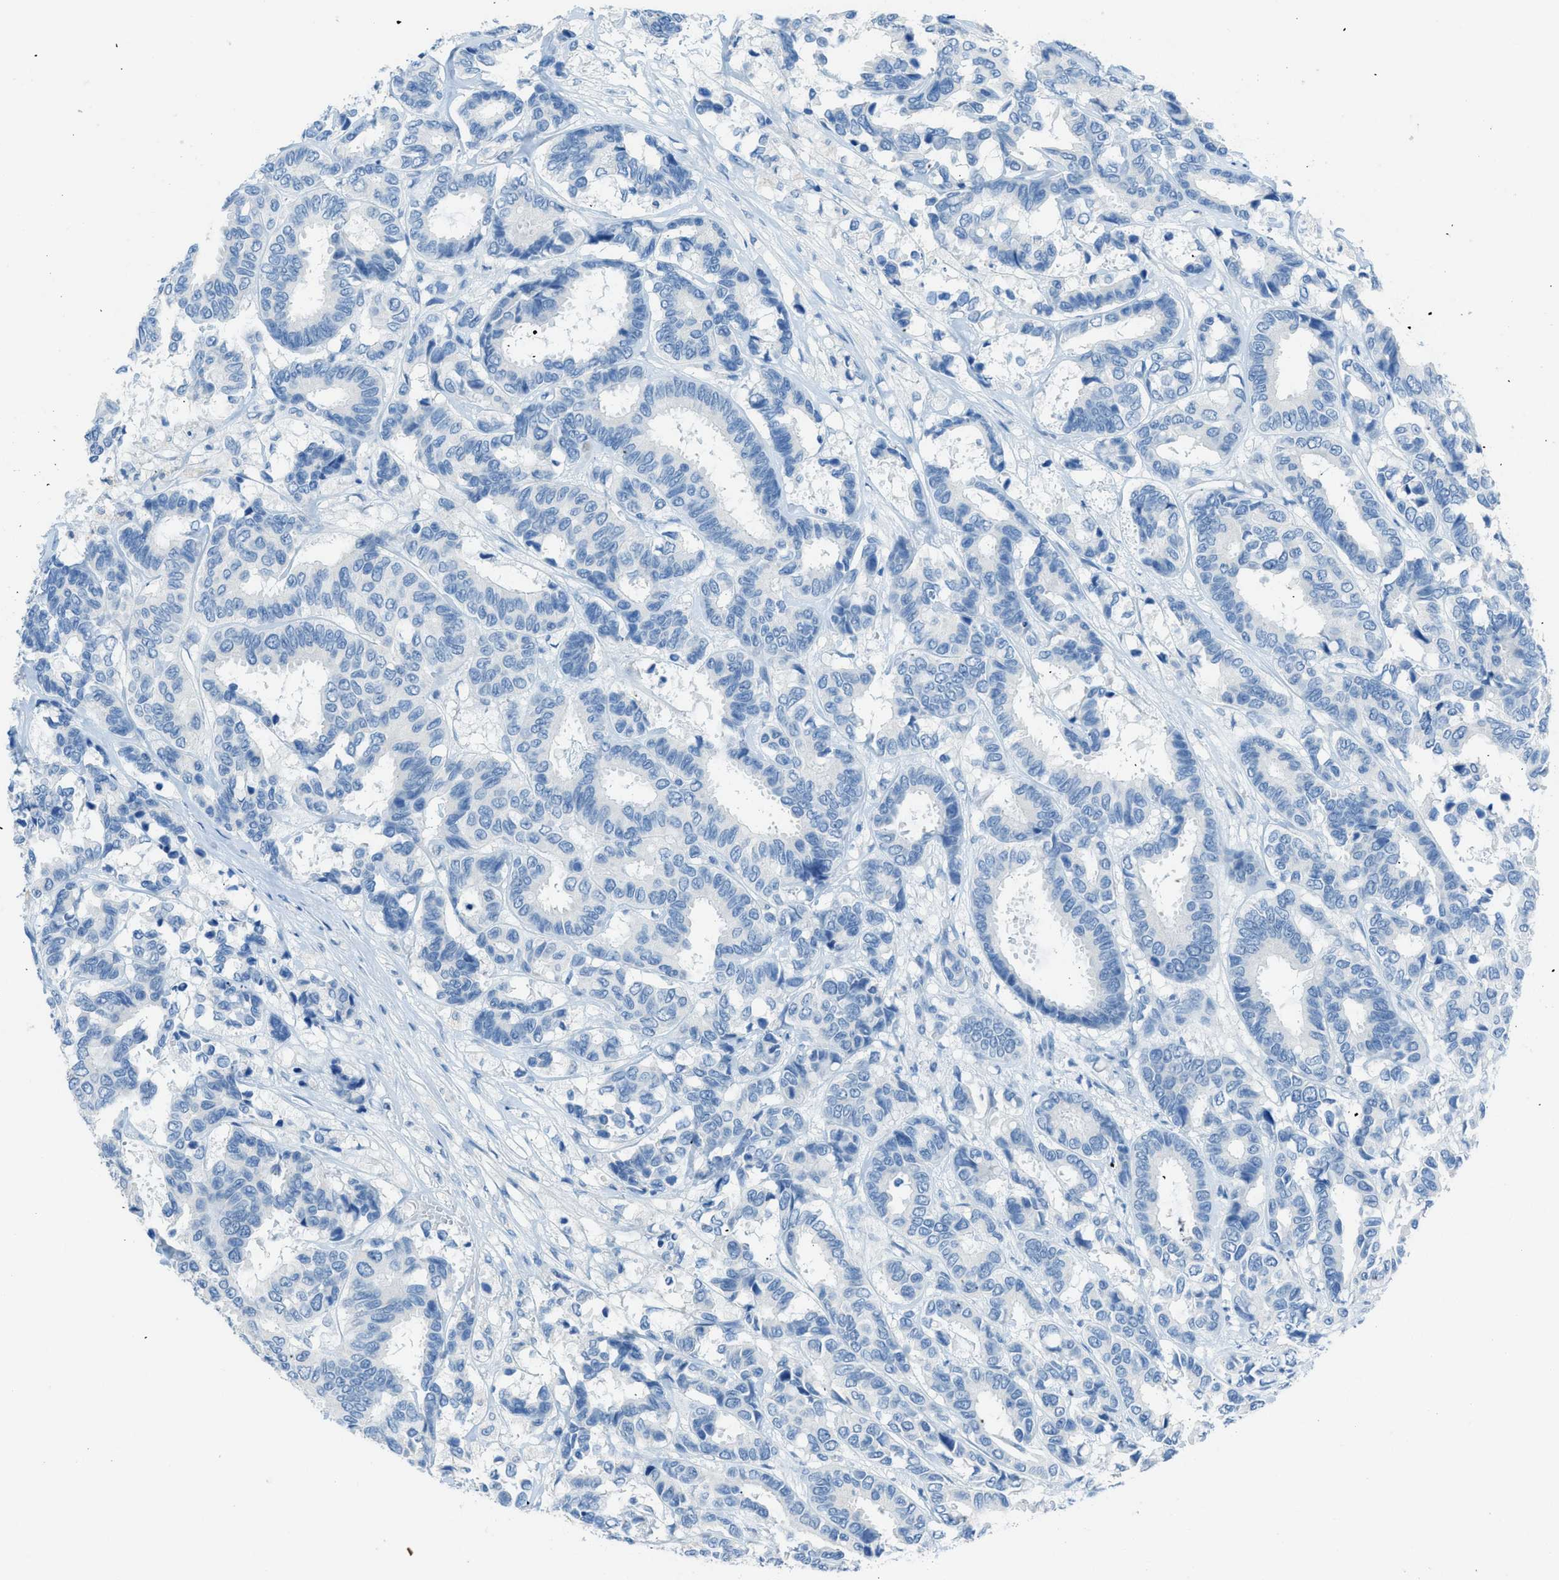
{"staining": {"intensity": "negative", "quantity": "none", "location": "none"}, "tissue": "breast cancer", "cell_type": "Tumor cells", "image_type": "cancer", "snomed": [{"axis": "morphology", "description": "Duct carcinoma"}, {"axis": "topography", "description": "Breast"}], "caption": "This is an IHC micrograph of breast invasive ductal carcinoma. There is no staining in tumor cells.", "gene": "ACAN", "patient": {"sex": "female", "age": 87}}